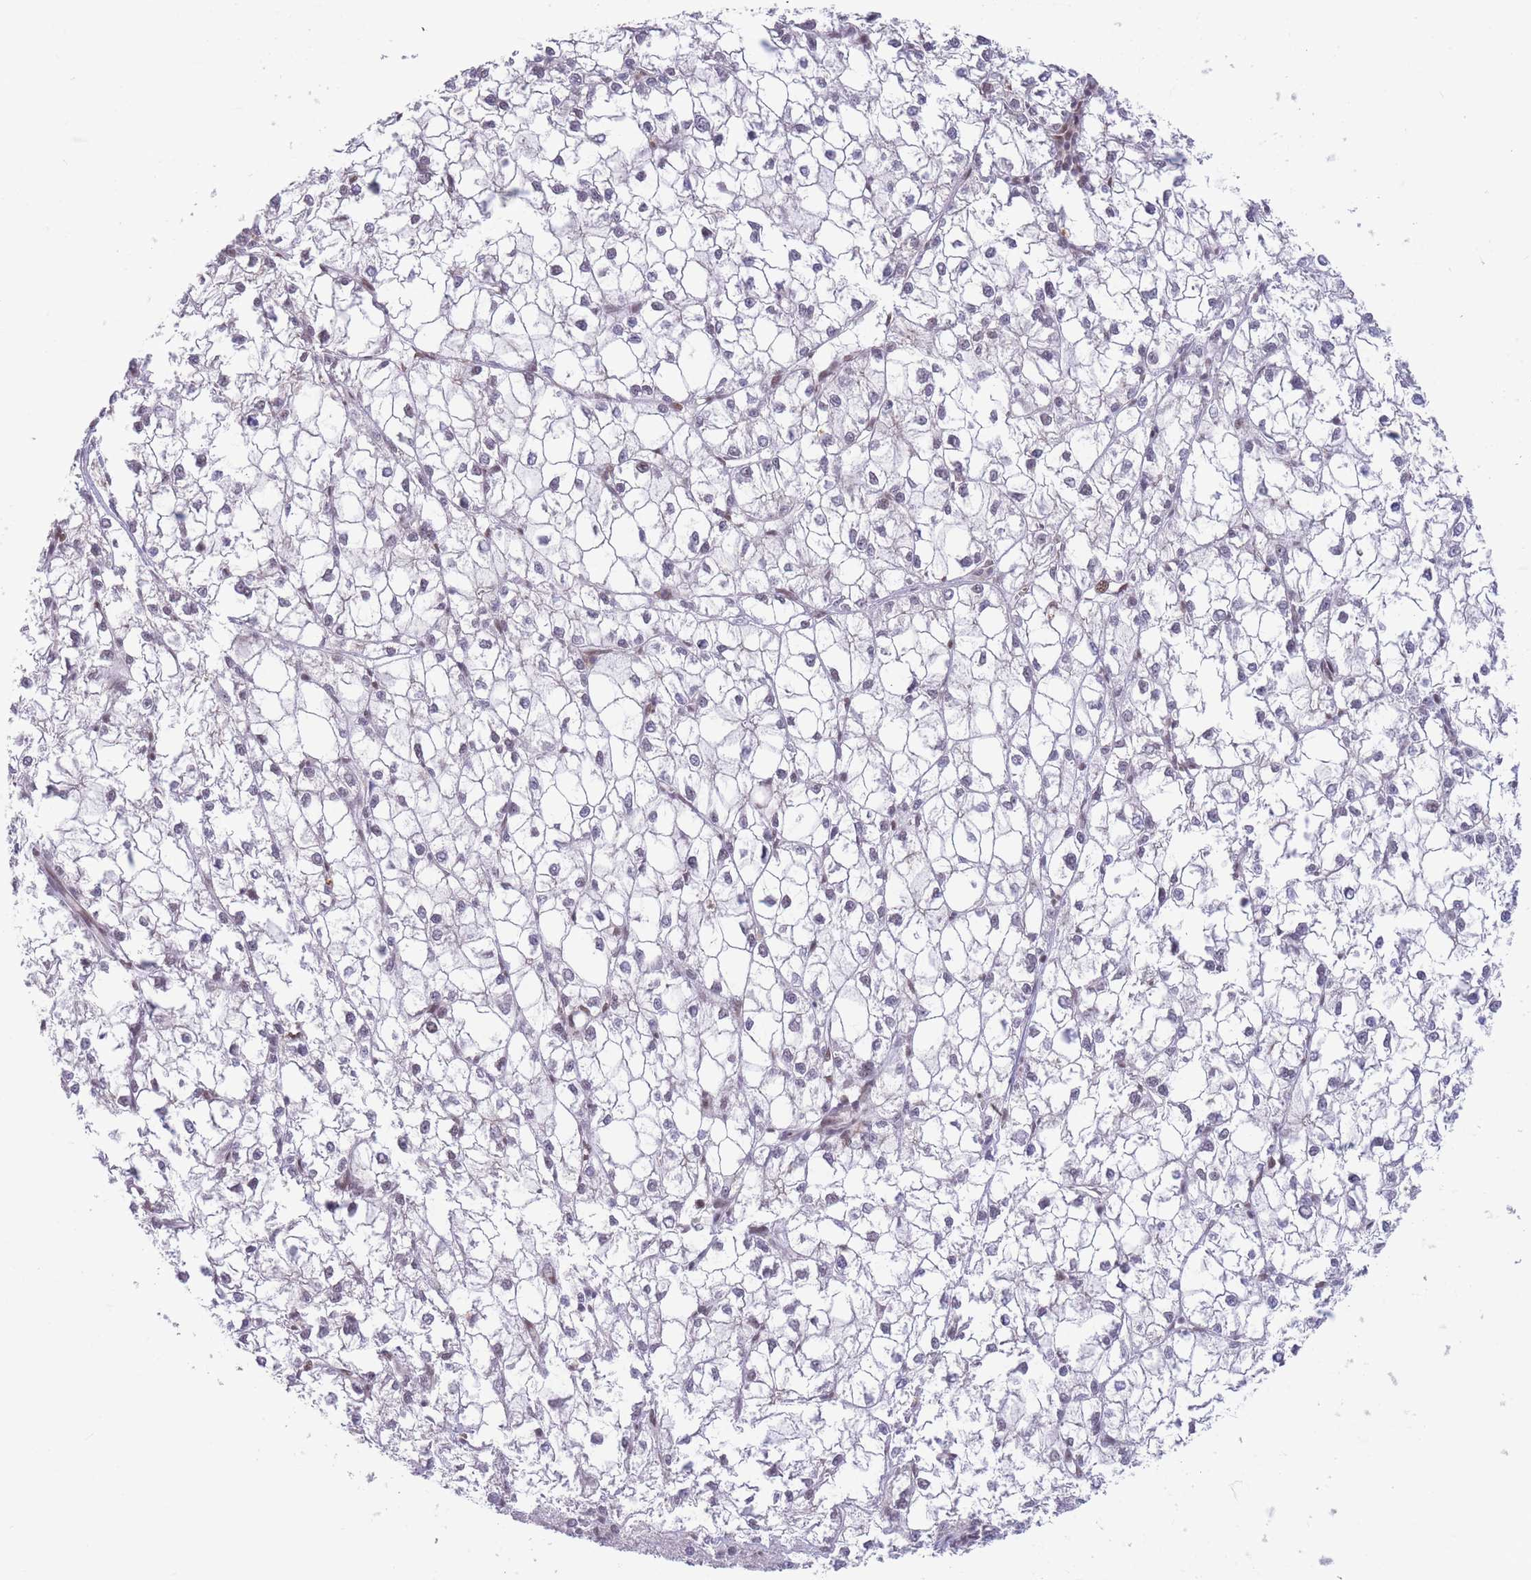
{"staining": {"intensity": "negative", "quantity": "none", "location": "none"}, "tissue": "liver cancer", "cell_type": "Tumor cells", "image_type": "cancer", "snomed": [{"axis": "morphology", "description": "Carcinoma, Hepatocellular, NOS"}, {"axis": "topography", "description": "Liver"}], "caption": "IHC of human hepatocellular carcinoma (liver) shows no expression in tumor cells. Nuclei are stained in blue.", "gene": "SMAD9", "patient": {"sex": "female", "age": 43}}